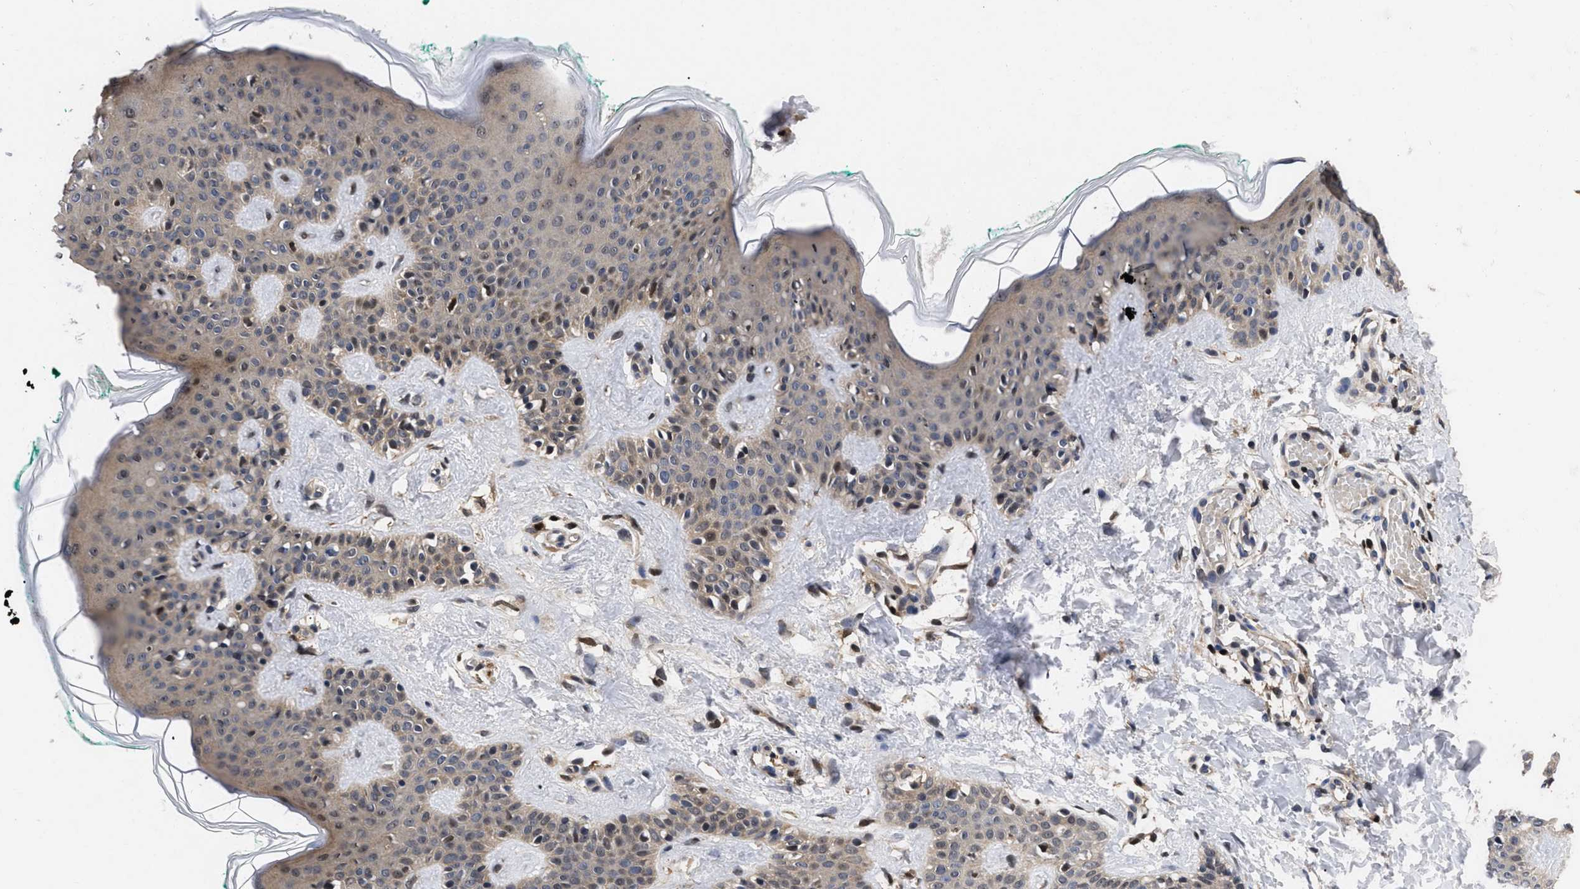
{"staining": {"intensity": "weak", "quantity": ">75%", "location": "cytoplasmic/membranous,nuclear"}, "tissue": "skin", "cell_type": "Fibroblasts", "image_type": "normal", "snomed": [{"axis": "morphology", "description": "Normal tissue, NOS"}, {"axis": "topography", "description": "Skin"}], "caption": "Immunohistochemical staining of normal skin exhibits weak cytoplasmic/membranous,nuclear protein expression in about >75% of fibroblasts. The staining is performed using DAB (3,3'-diaminobenzidine) brown chromogen to label protein expression. The nuclei are counter-stained blue using hematoxylin.", "gene": "FAM200A", "patient": {"sex": "male", "age": 30}}